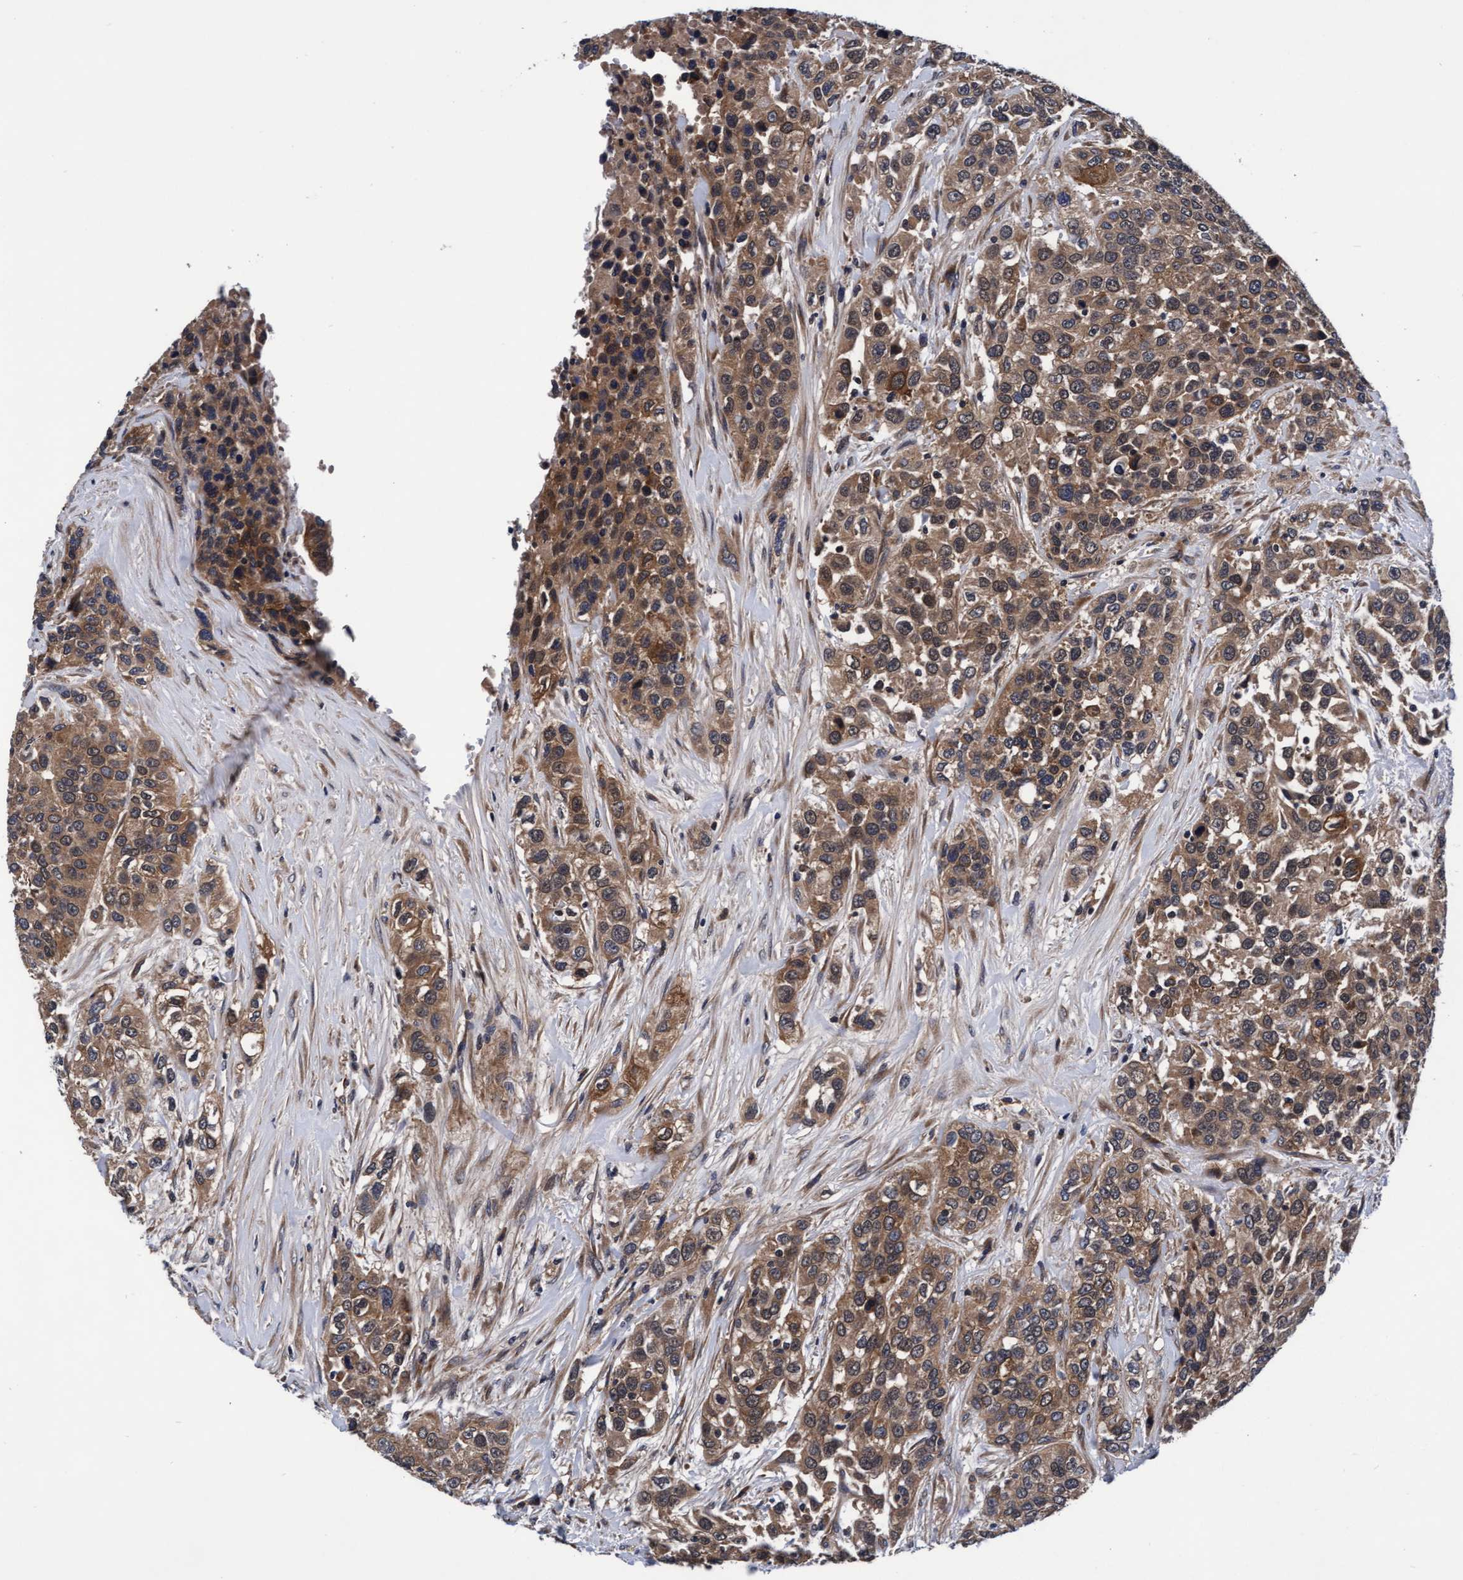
{"staining": {"intensity": "moderate", "quantity": ">75%", "location": "cytoplasmic/membranous"}, "tissue": "urothelial cancer", "cell_type": "Tumor cells", "image_type": "cancer", "snomed": [{"axis": "morphology", "description": "Urothelial carcinoma, High grade"}, {"axis": "topography", "description": "Urinary bladder"}], "caption": "A high-resolution photomicrograph shows immunohistochemistry (IHC) staining of high-grade urothelial carcinoma, which demonstrates moderate cytoplasmic/membranous positivity in about >75% of tumor cells.", "gene": "EFCAB13", "patient": {"sex": "female", "age": 80}}